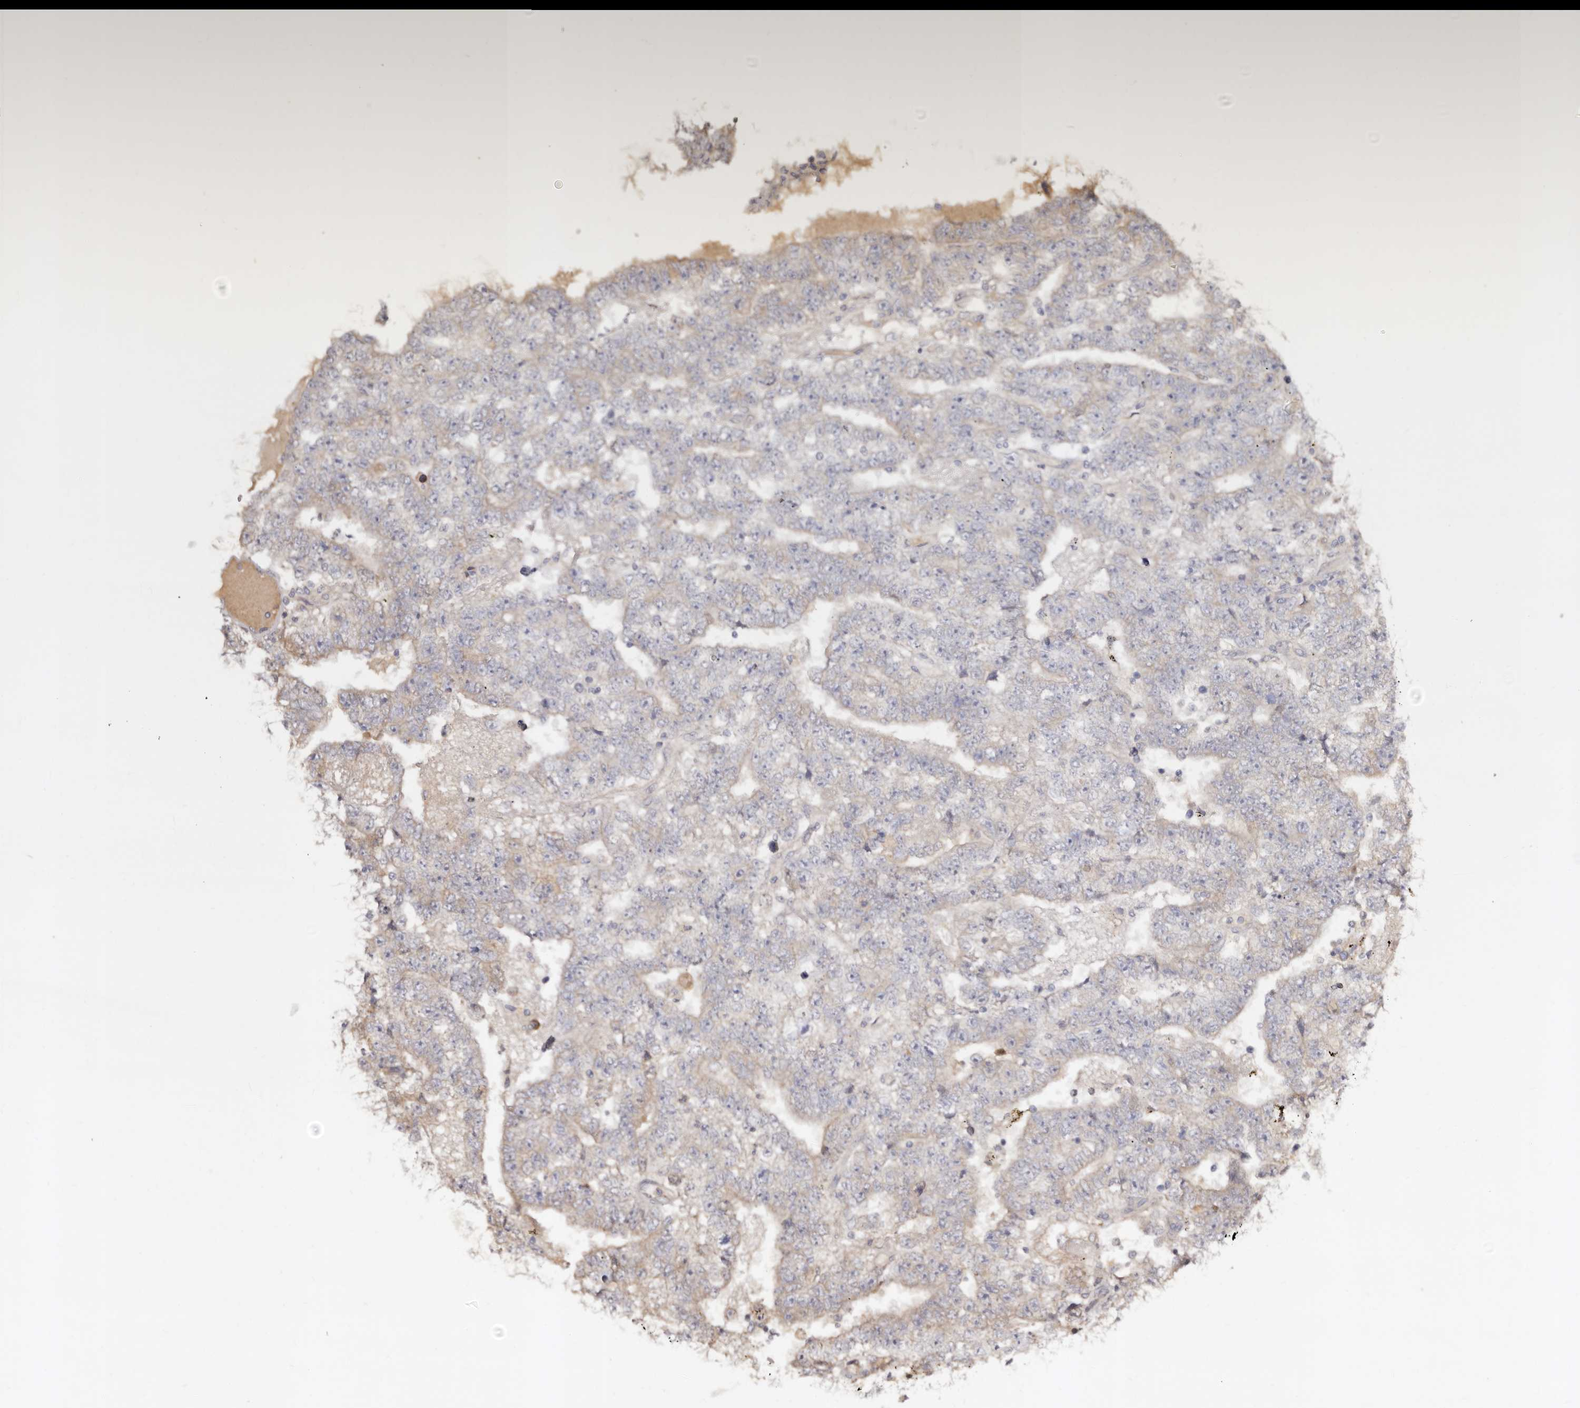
{"staining": {"intensity": "weak", "quantity": "<25%", "location": "cytoplasmic/membranous"}, "tissue": "testis cancer", "cell_type": "Tumor cells", "image_type": "cancer", "snomed": [{"axis": "morphology", "description": "Carcinoma, Embryonal, NOS"}, {"axis": "topography", "description": "Testis"}], "caption": "Photomicrograph shows no significant protein staining in tumor cells of testis cancer (embryonal carcinoma).", "gene": "LCORL", "patient": {"sex": "male", "age": 25}}